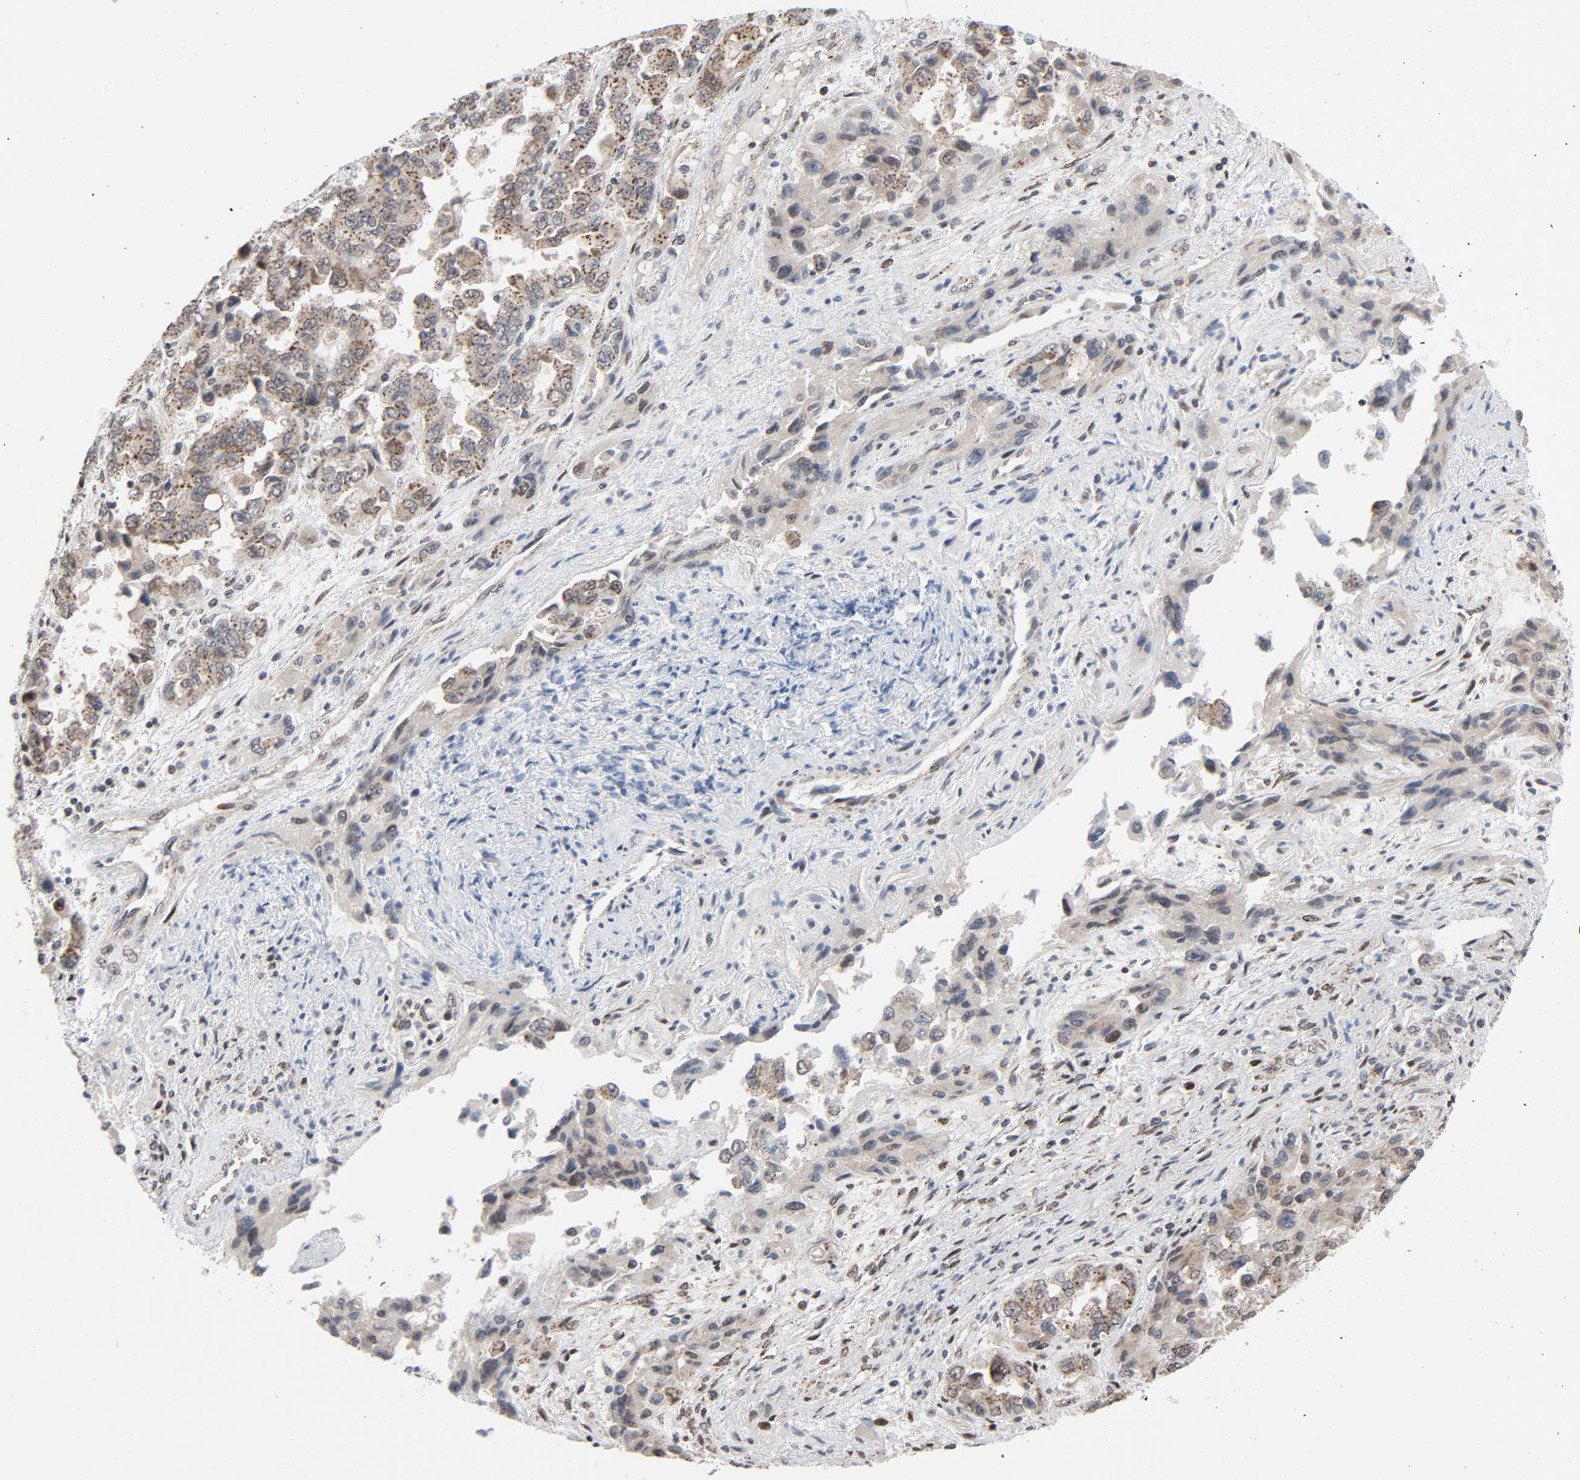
{"staining": {"intensity": "weak", "quantity": "<25%", "location": "cytoplasmic/membranous"}, "tissue": "ovarian cancer", "cell_type": "Tumor cells", "image_type": "cancer", "snomed": [{"axis": "morphology", "description": "Cystadenocarcinoma, serous, NOS"}, {"axis": "topography", "description": "Ovary"}], "caption": "Ovarian cancer (serous cystadenocarcinoma) was stained to show a protein in brown. There is no significant positivity in tumor cells.", "gene": "RPL12", "patient": {"sex": "female", "age": 84}}